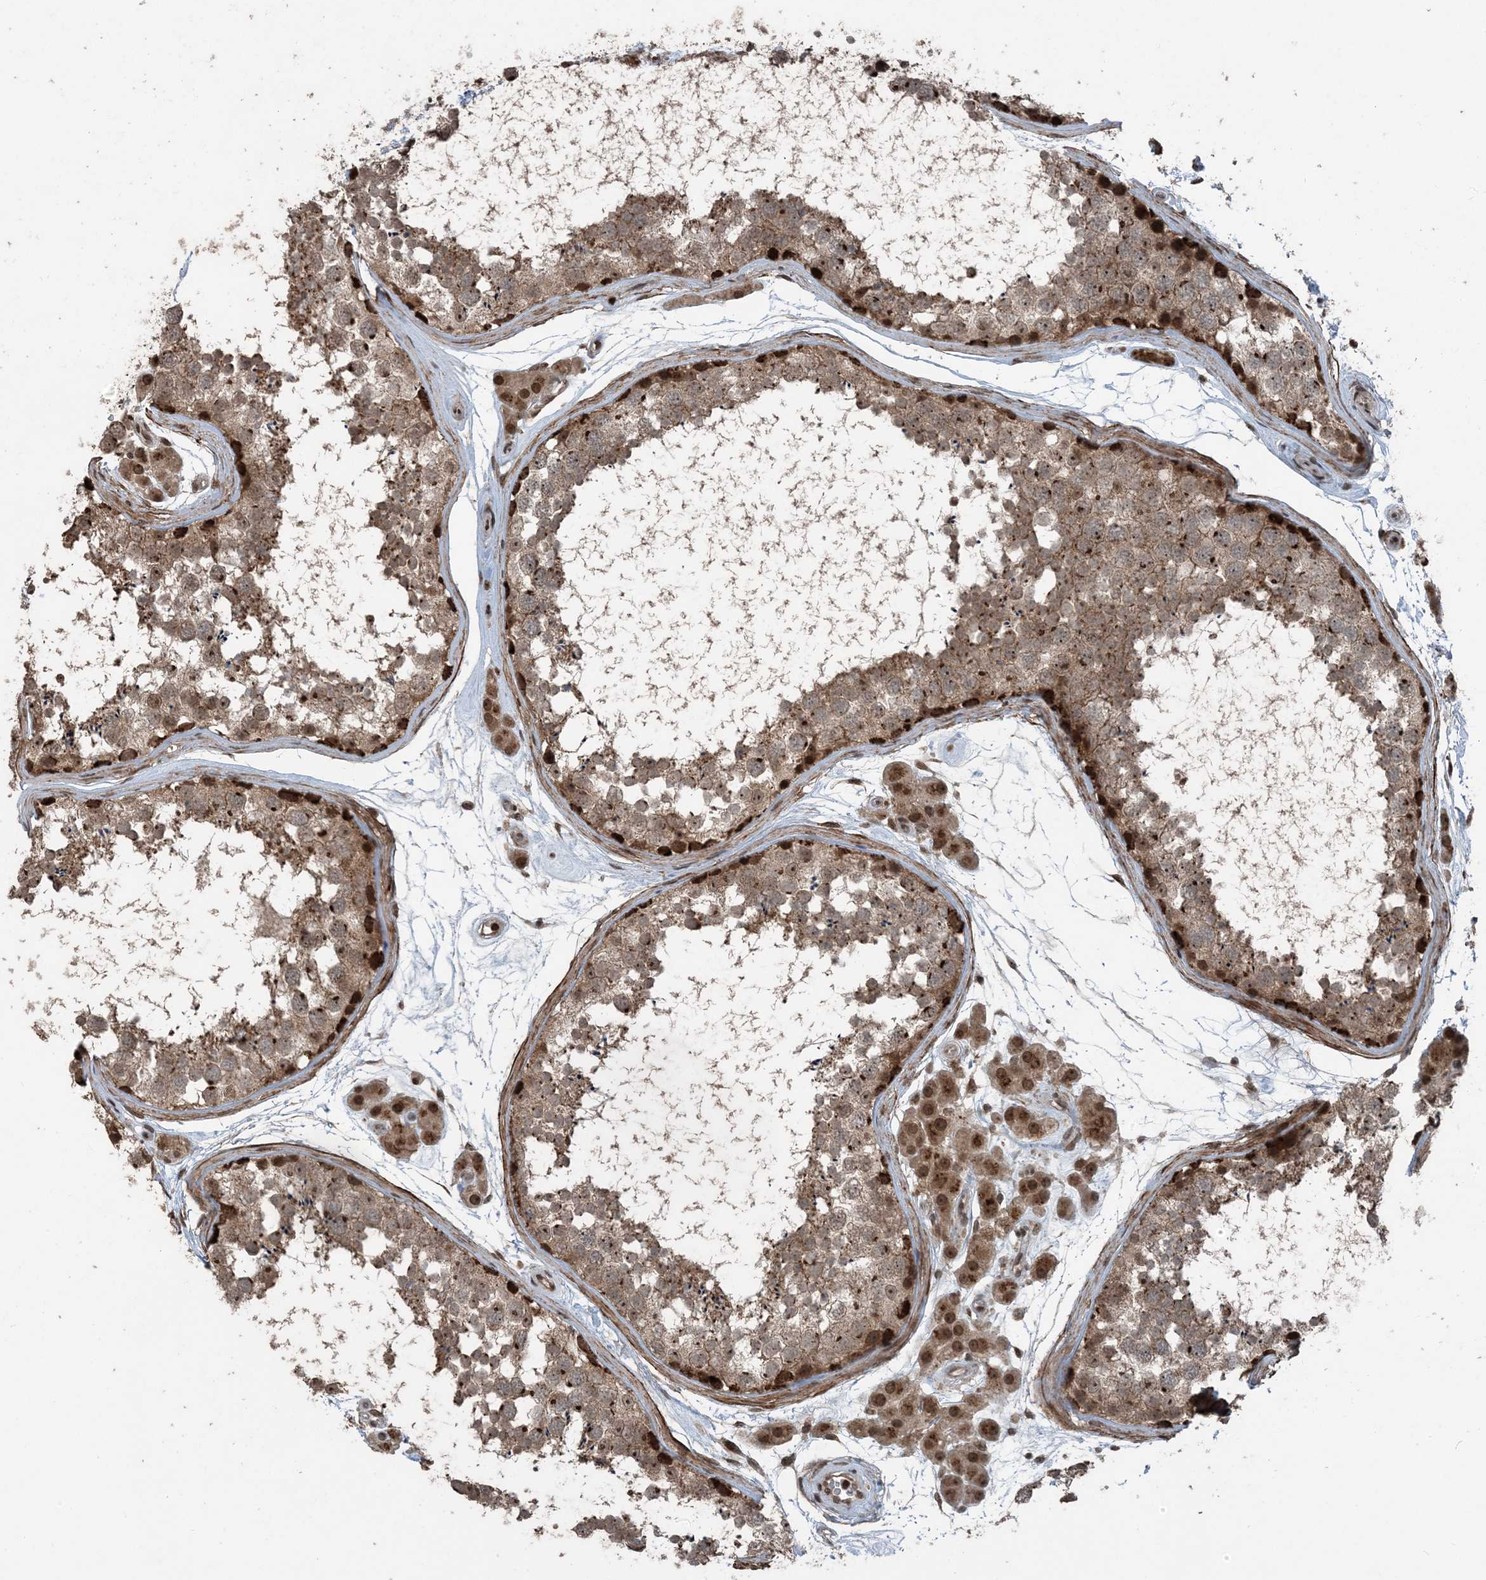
{"staining": {"intensity": "moderate", "quantity": ">75%", "location": "cytoplasmic/membranous"}, "tissue": "testis", "cell_type": "Cells in seminiferous ducts", "image_type": "normal", "snomed": [{"axis": "morphology", "description": "Normal tissue, NOS"}, {"axis": "topography", "description": "Testis"}], "caption": "Cells in seminiferous ducts display medium levels of moderate cytoplasmic/membranous expression in about >75% of cells in normal human testis.", "gene": "ZFAND2B", "patient": {"sex": "male", "age": 56}}